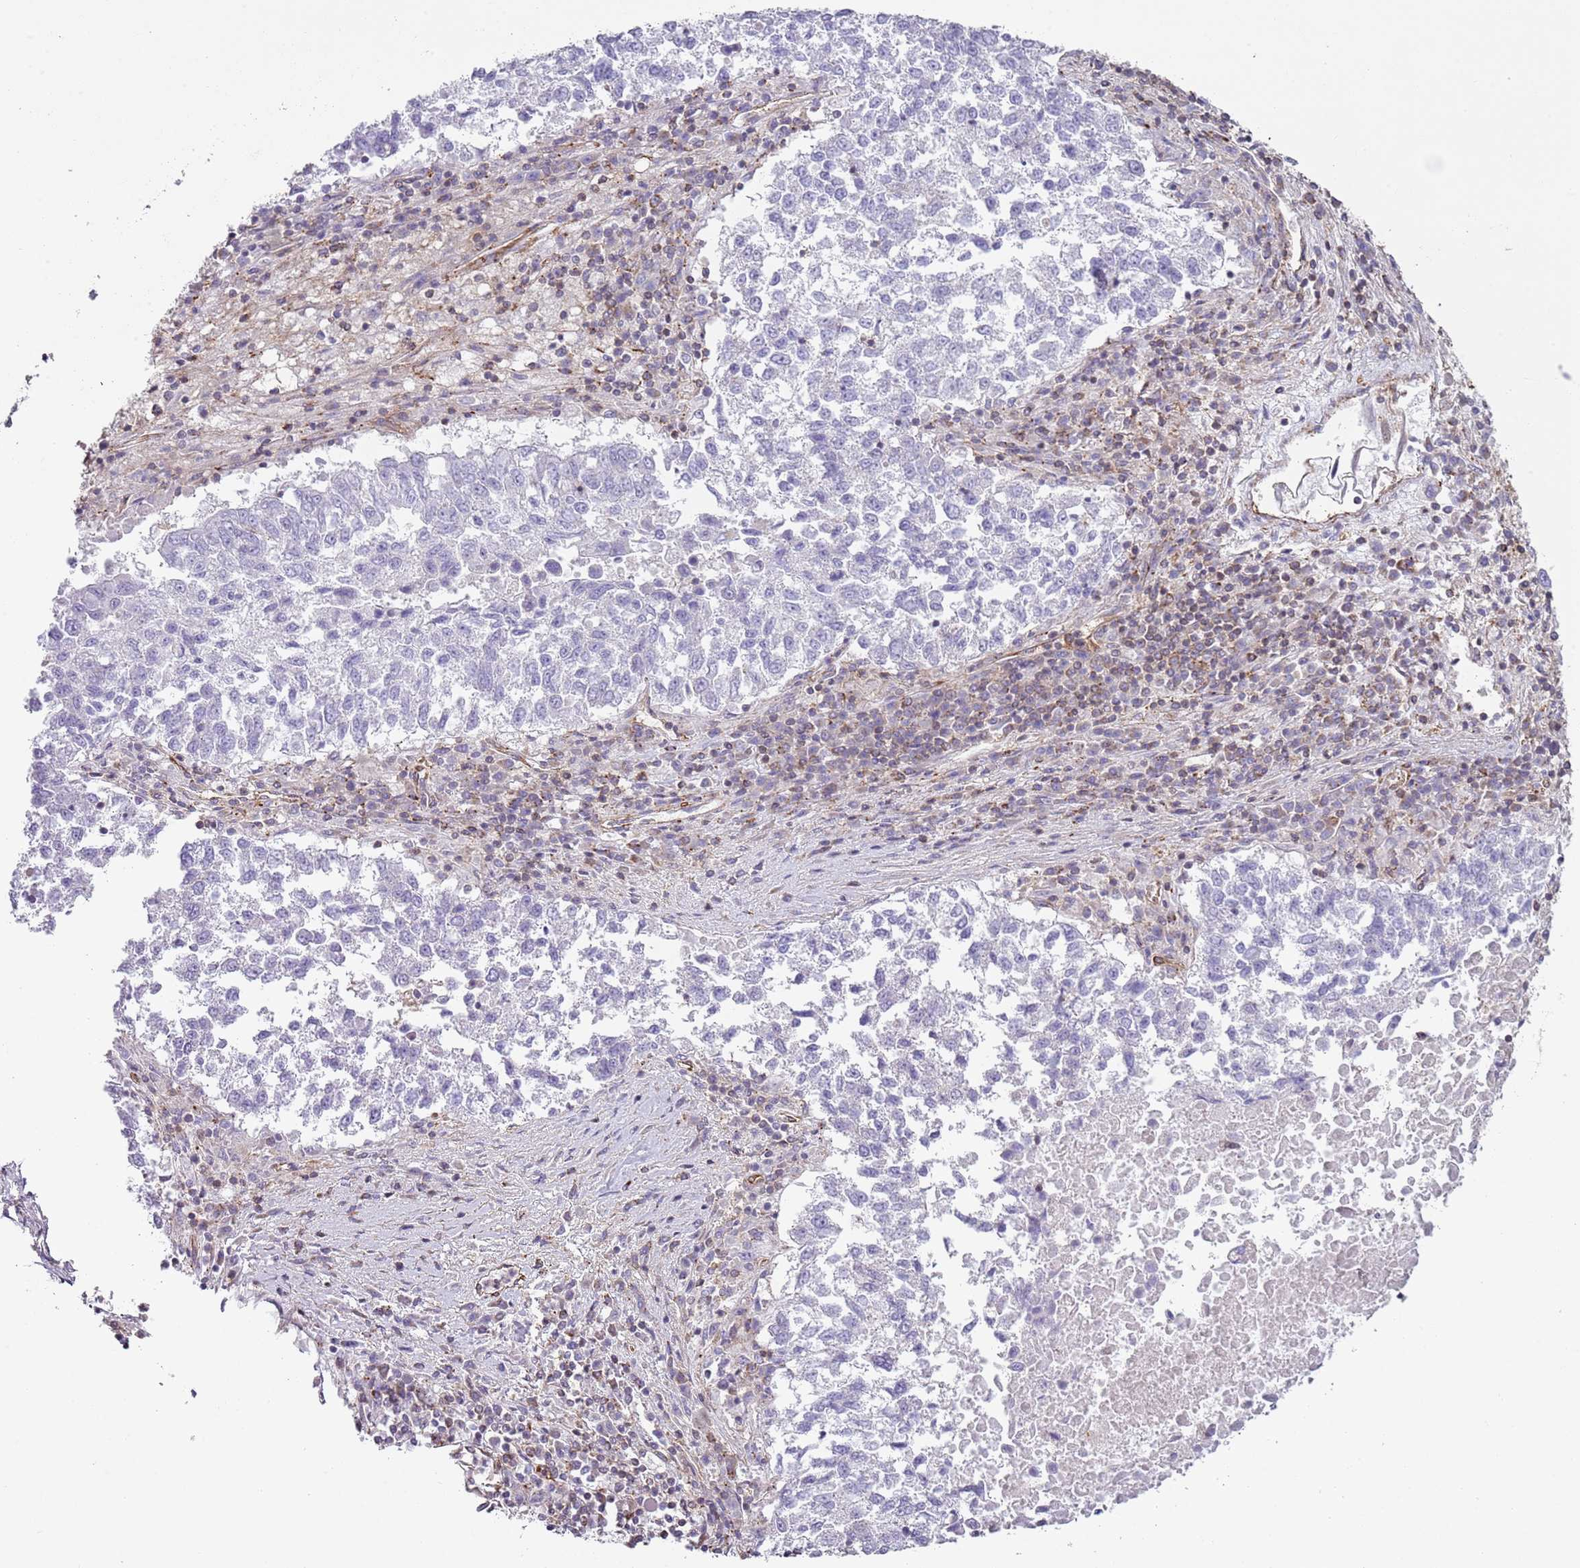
{"staining": {"intensity": "negative", "quantity": "none", "location": "none"}, "tissue": "lung cancer", "cell_type": "Tumor cells", "image_type": "cancer", "snomed": [{"axis": "morphology", "description": "Squamous cell carcinoma, NOS"}, {"axis": "topography", "description": "Lung"}], "caption": "DAB immunohistochemical staining of human lung squamous cell carcinoma shows no significant expression in tumor cells.", "gene": "GNAI3", "patient": {"sex": "male", "age": 73}}